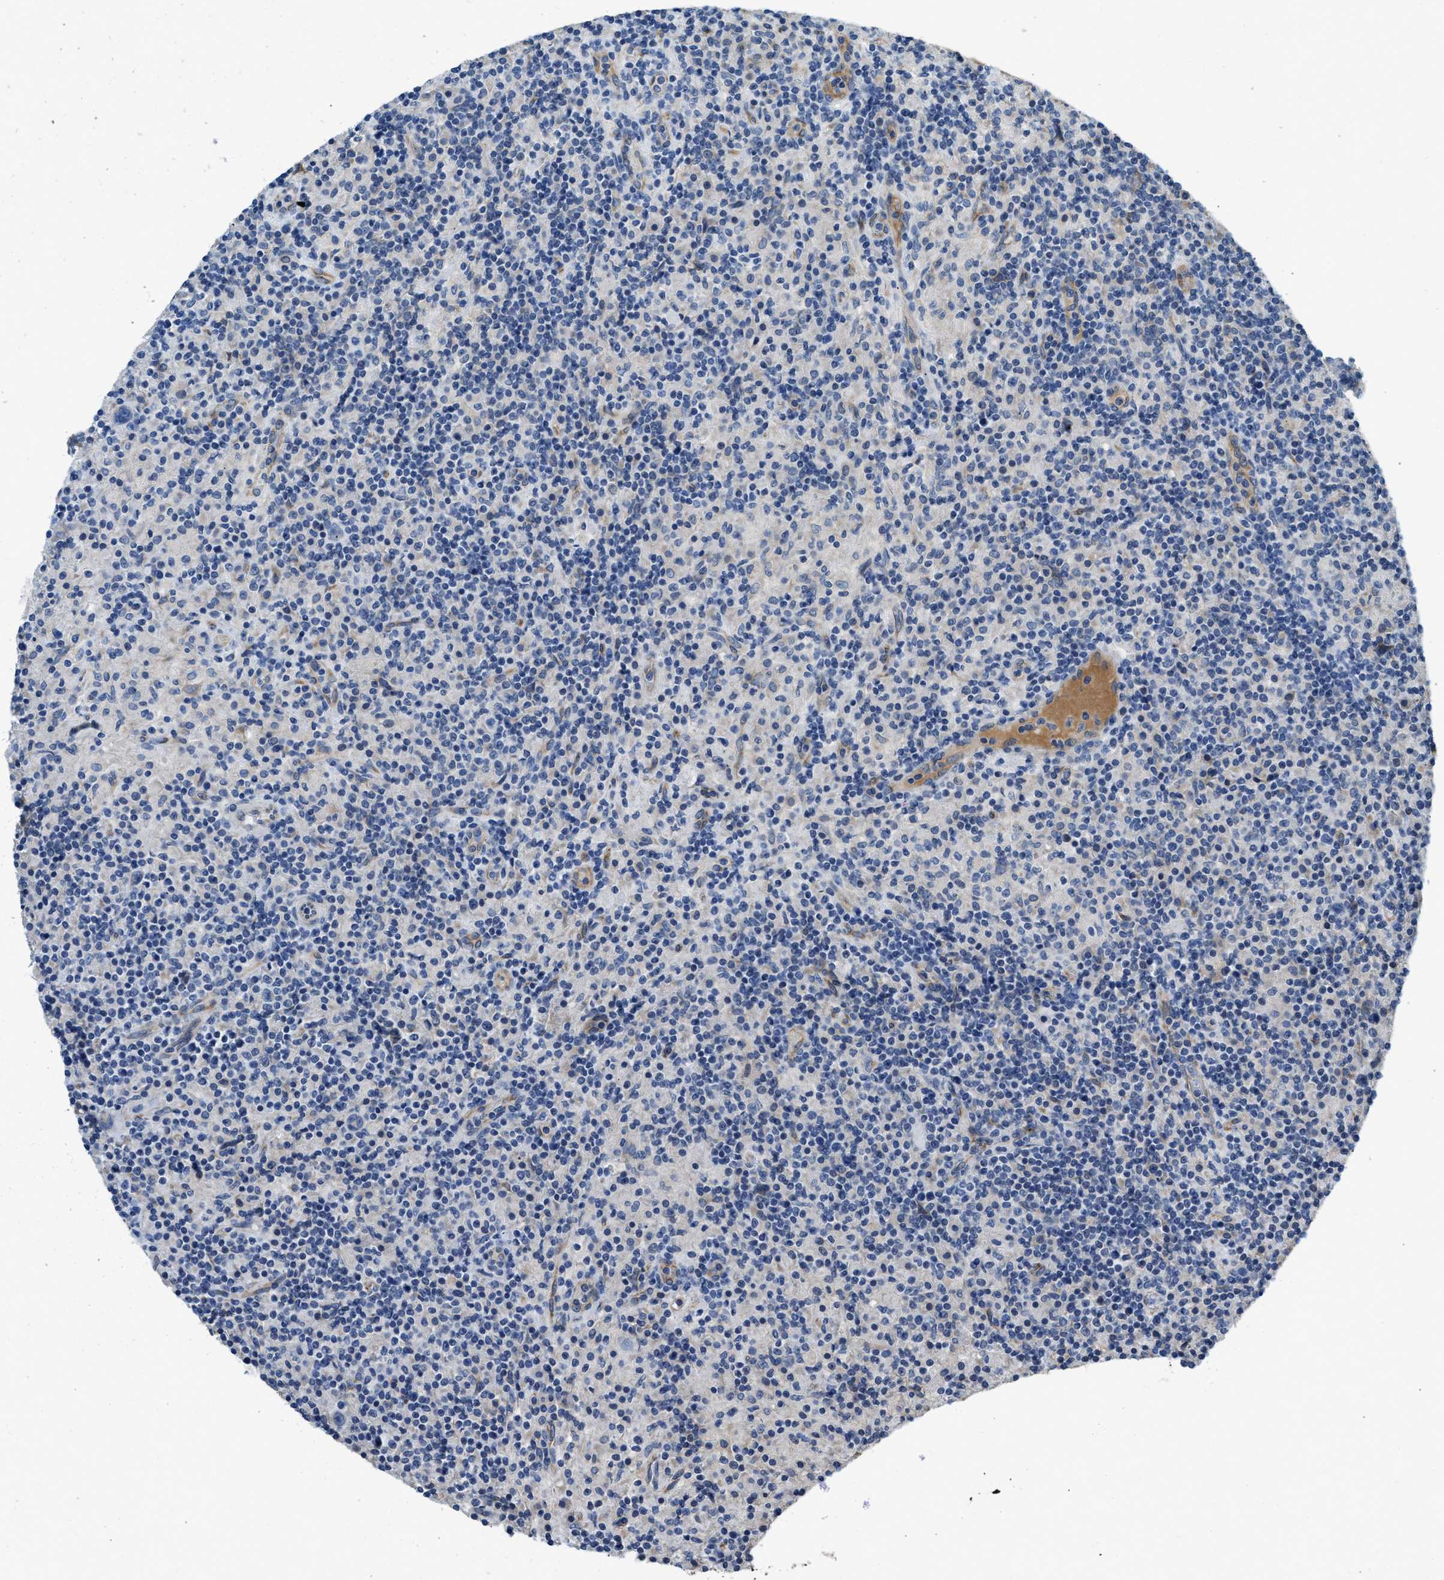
{"staining": {"intensity": "negative", "quantity": "none", "location": "none"}, "tissue": "lymphoma", "cell_type": "Tumor cells", "image_type": "cancer", "snomed": [{"axis": "morphology", "description": "Hodgkin's disease, NOS"}, {"axis": "topography", "description": "Lymph node"}], "caption": "Immunohistochemical staining of lymphoma demonstrates no significant positivity in tumor cells.", "gene": "GGCX", "patient": {"sex": "male", "age": 70}}